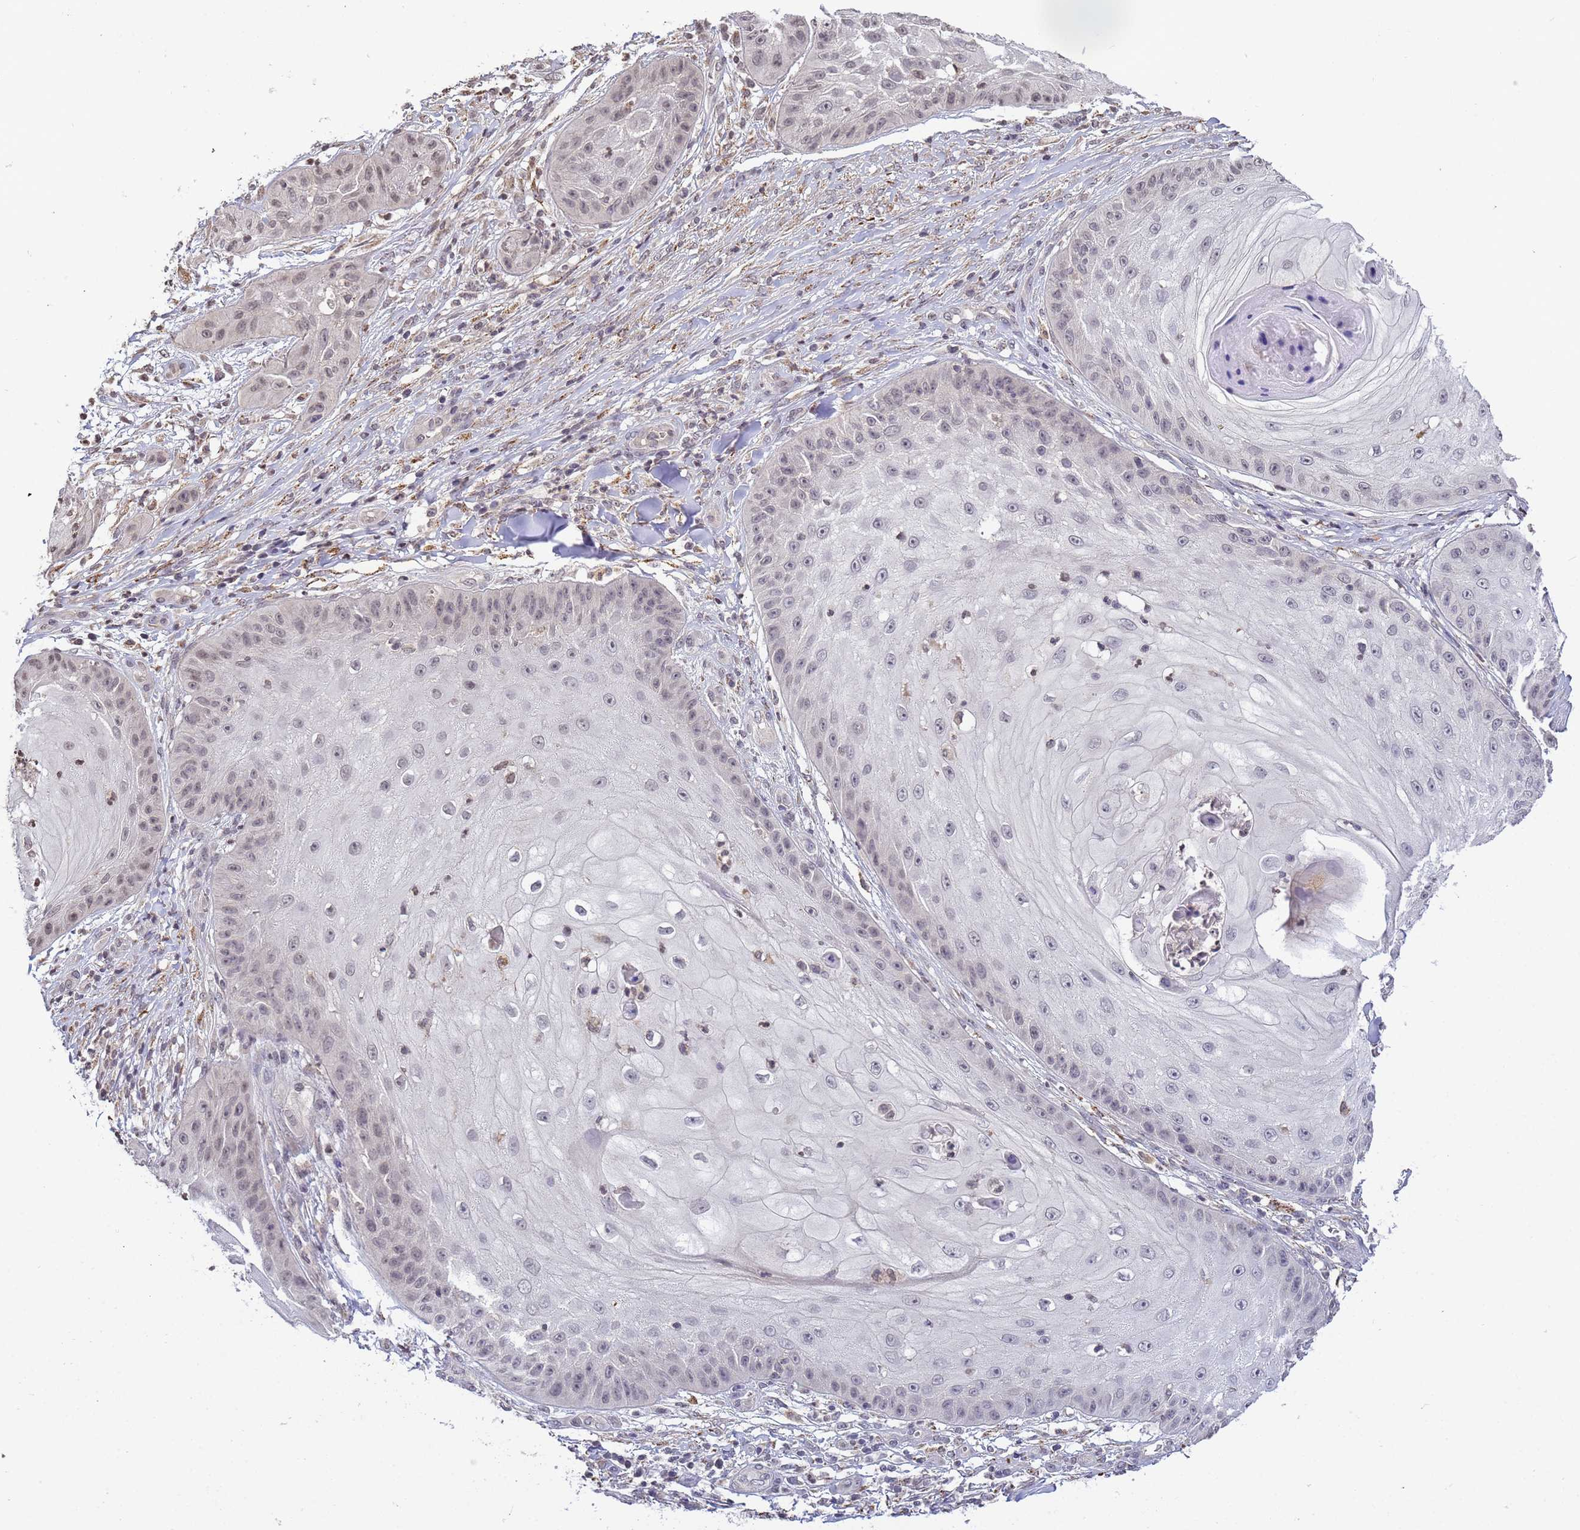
{"staining": {"intensity": "negative", "quantity": "none", "location": "none"}, "tissue": "skin cancer", "cell_type": "Tumor cells", "image_type": "cancer", "snomed": [{"axis": "morphology", "description": "Squamous cell carcinoma, NOS"}, {"axis": "topography", "description": "Skin"}], "caption": "An IHC micrograph of skin cancer (squamous cell carcinoma) is shown. There is no staining in tumor cells of skin cancer (squamous cell carcinoma).", "gene": "MYL7", "patient": {"sex": "male", "age": 70}}